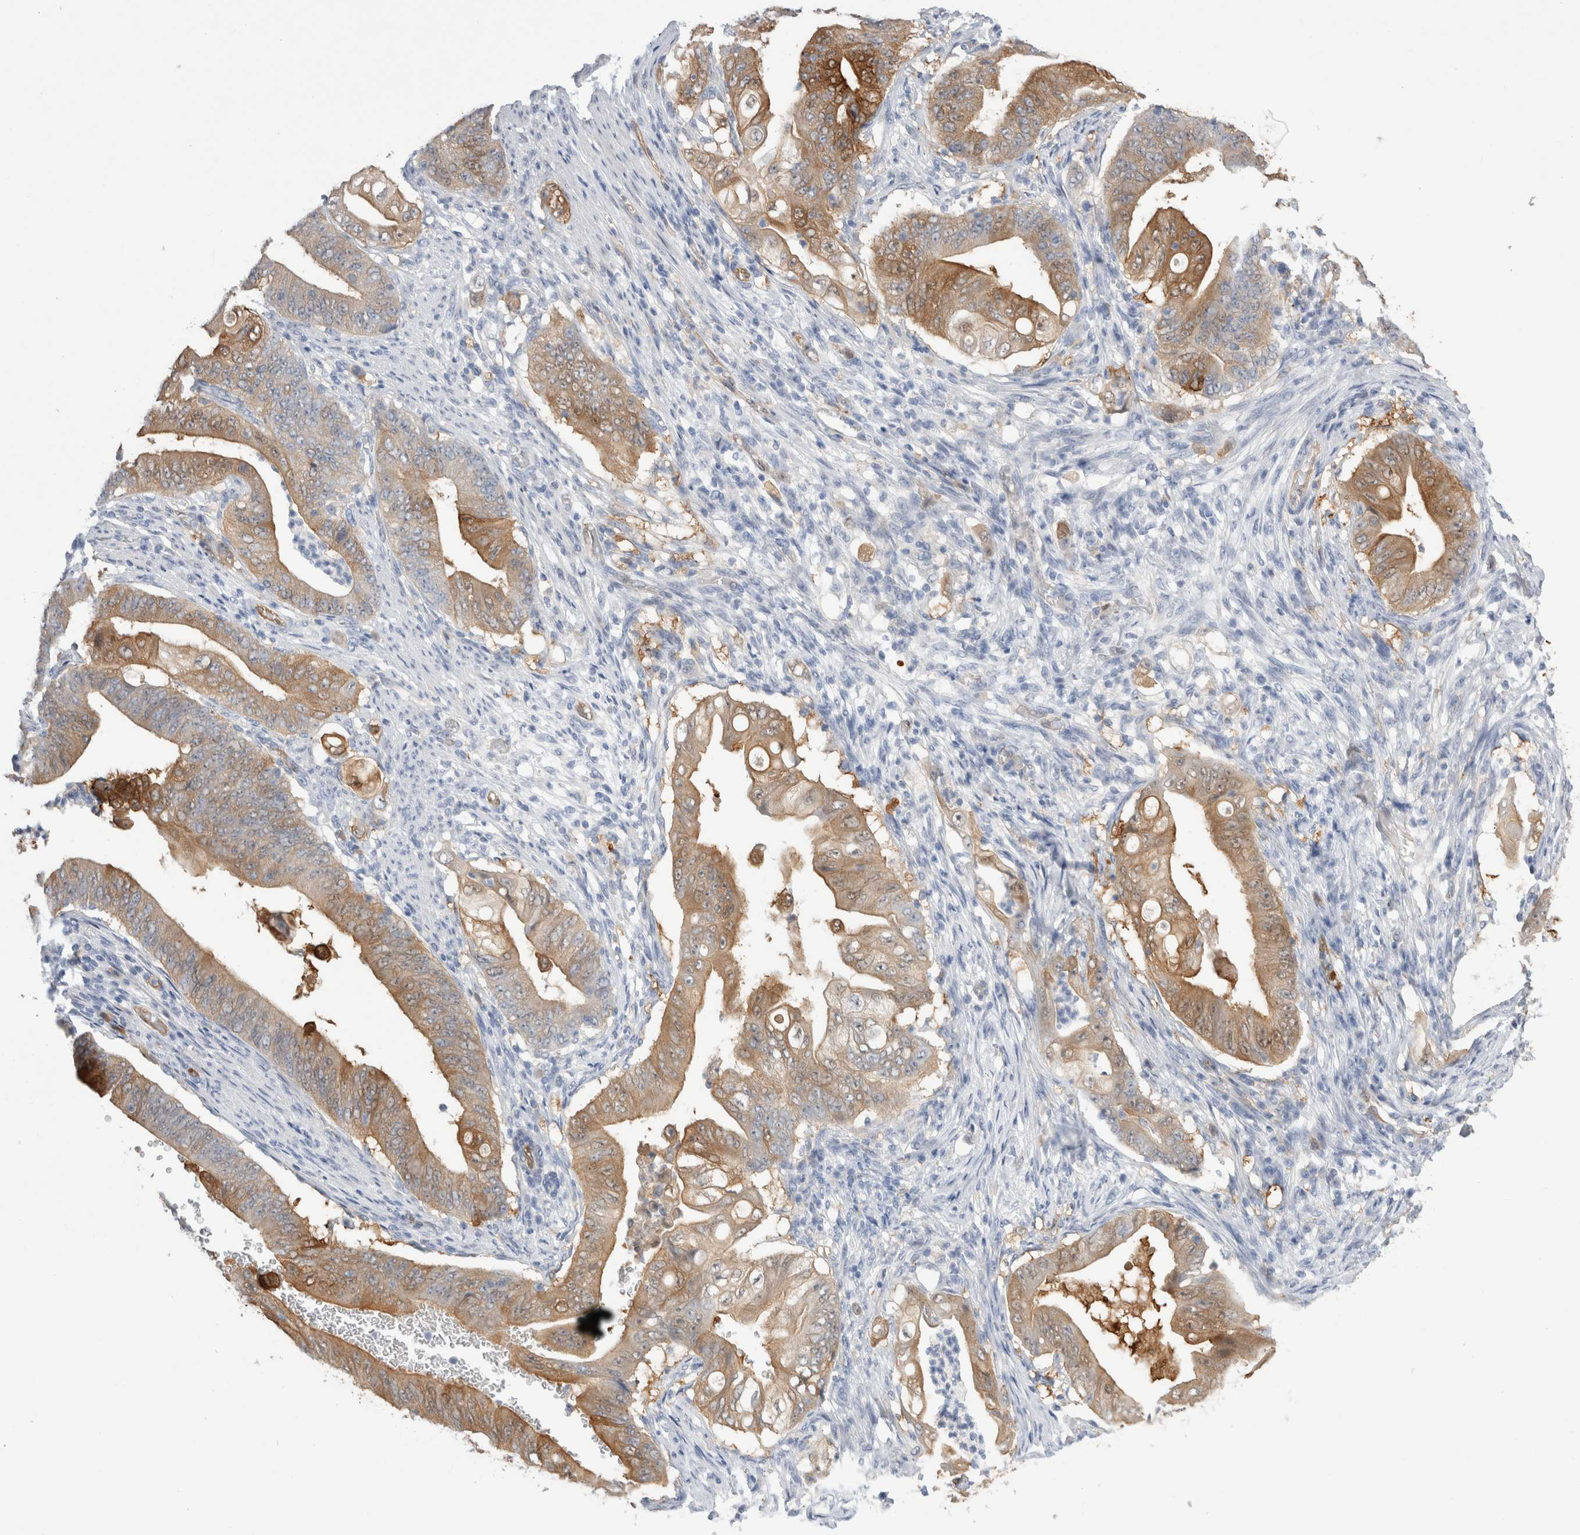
{"staining": {"intensity": "moderate", "quantity": ">75%", "location": "cytoplasmic/membranous"}, "tissue": "stomach cancer", "cell_type": "Tumor cells", "image_type": "cancer", "snomed": [{"axis": "morphology", "description": "Adenocarcinoma, NOS"}, {"axis": "topography", "description": "Stomach"}], "caption": "Moderate cytoplasmic/membranous positivity for a protein is appreciated in about >75% of tumor cells of stomach cancer (adenocarcinoma) using IHC.", "gene": "NAPEPLD", "patient": {"sex": "female", "age": 73}}